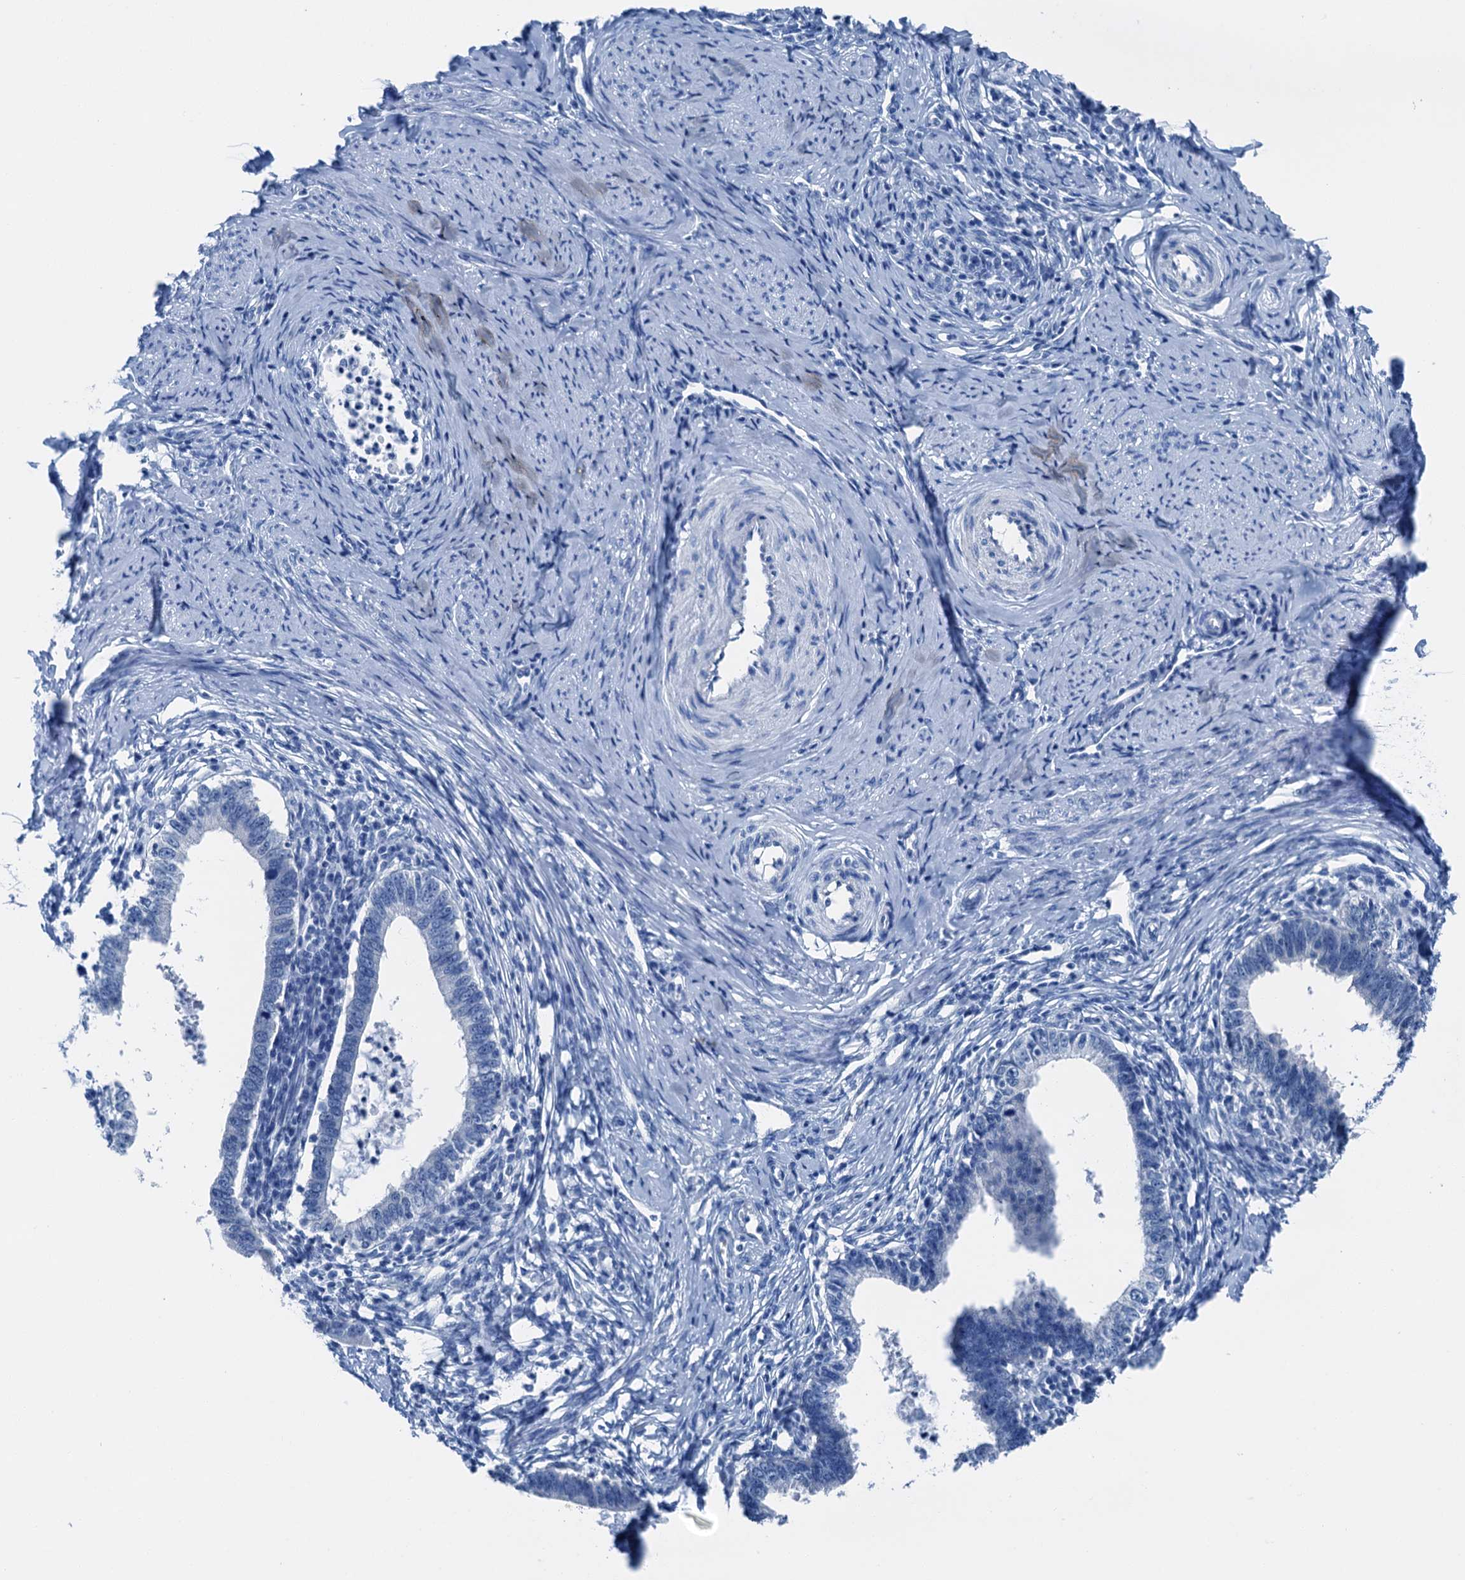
{"staining": {"intensity": "negative", "quantity": "none", "location": "none"}, "tissue": "cervical cancer", "cell_type": "Tumor cells", "image_type": "cancer", "snomed": [{"axis": "morphology", "description": "Adenocarcinoma, NOS"}, {"axis": "topography", "description": "Cervix"}], "caption": "Immunohistochemistry of adenocarcinoma (cervical) reveals no staining in tumor cells.", "gene": "CBLN3", "patient": {"sex": "female", "age": 36}}